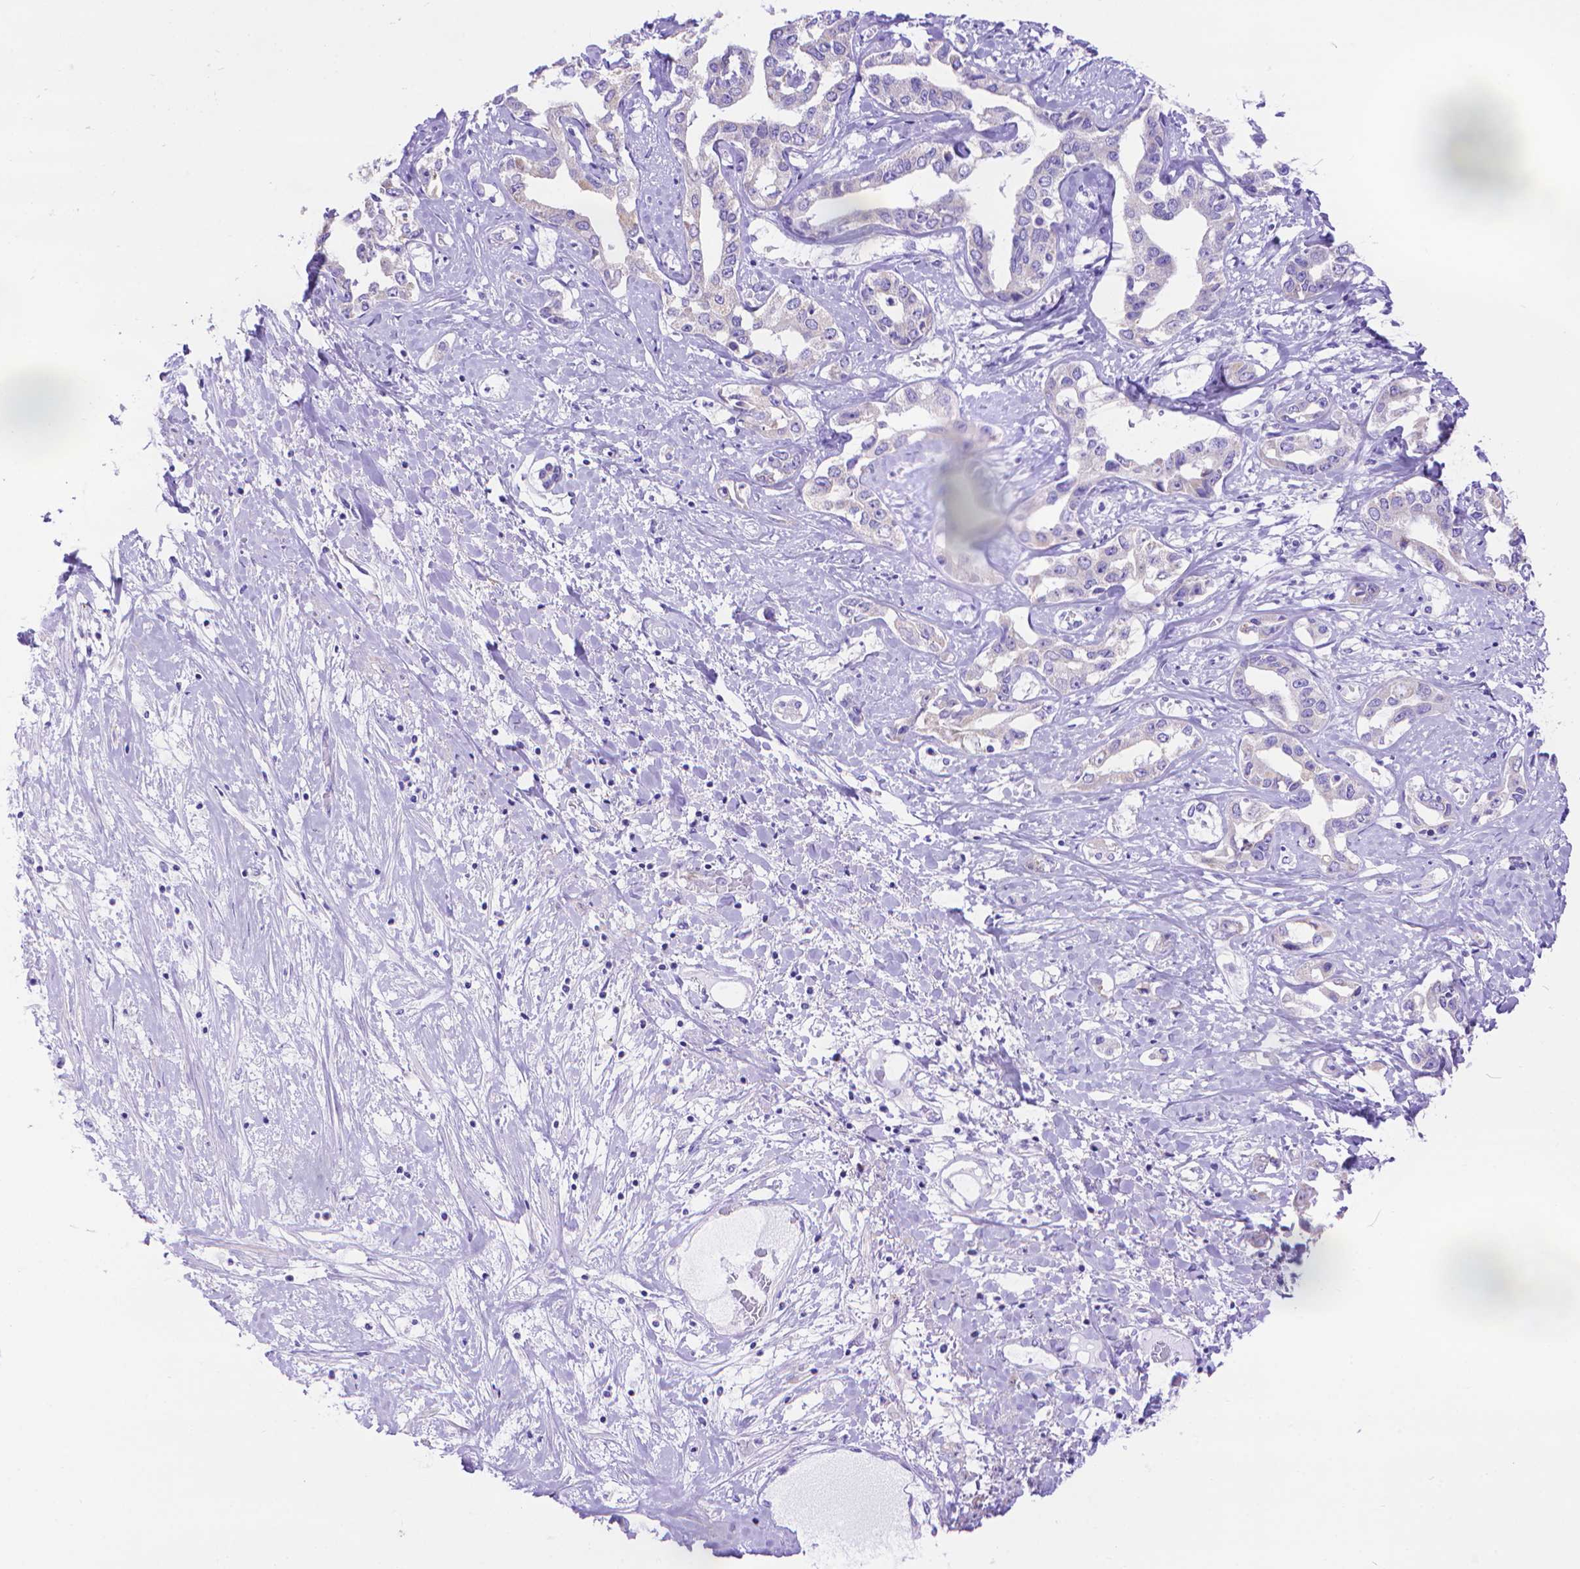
{"staining": {"intensity": "negative", "quantity": "none", "location": "none"}, "tissue": "liver cancer", "cell_type": "Tumor cells", "image_type": "cancer", "snomed": [{"axis": "morphology", "description": "Cholangiocarcinoma"}, {"axis": "topography", "description": "Liver"}], "caption": "The image demonstrates no staining of tumor cells in liver cancer (cholangiocarcinoma).", "gene": "DHRS2", "patient": {"sex": "male", "age": 59}}